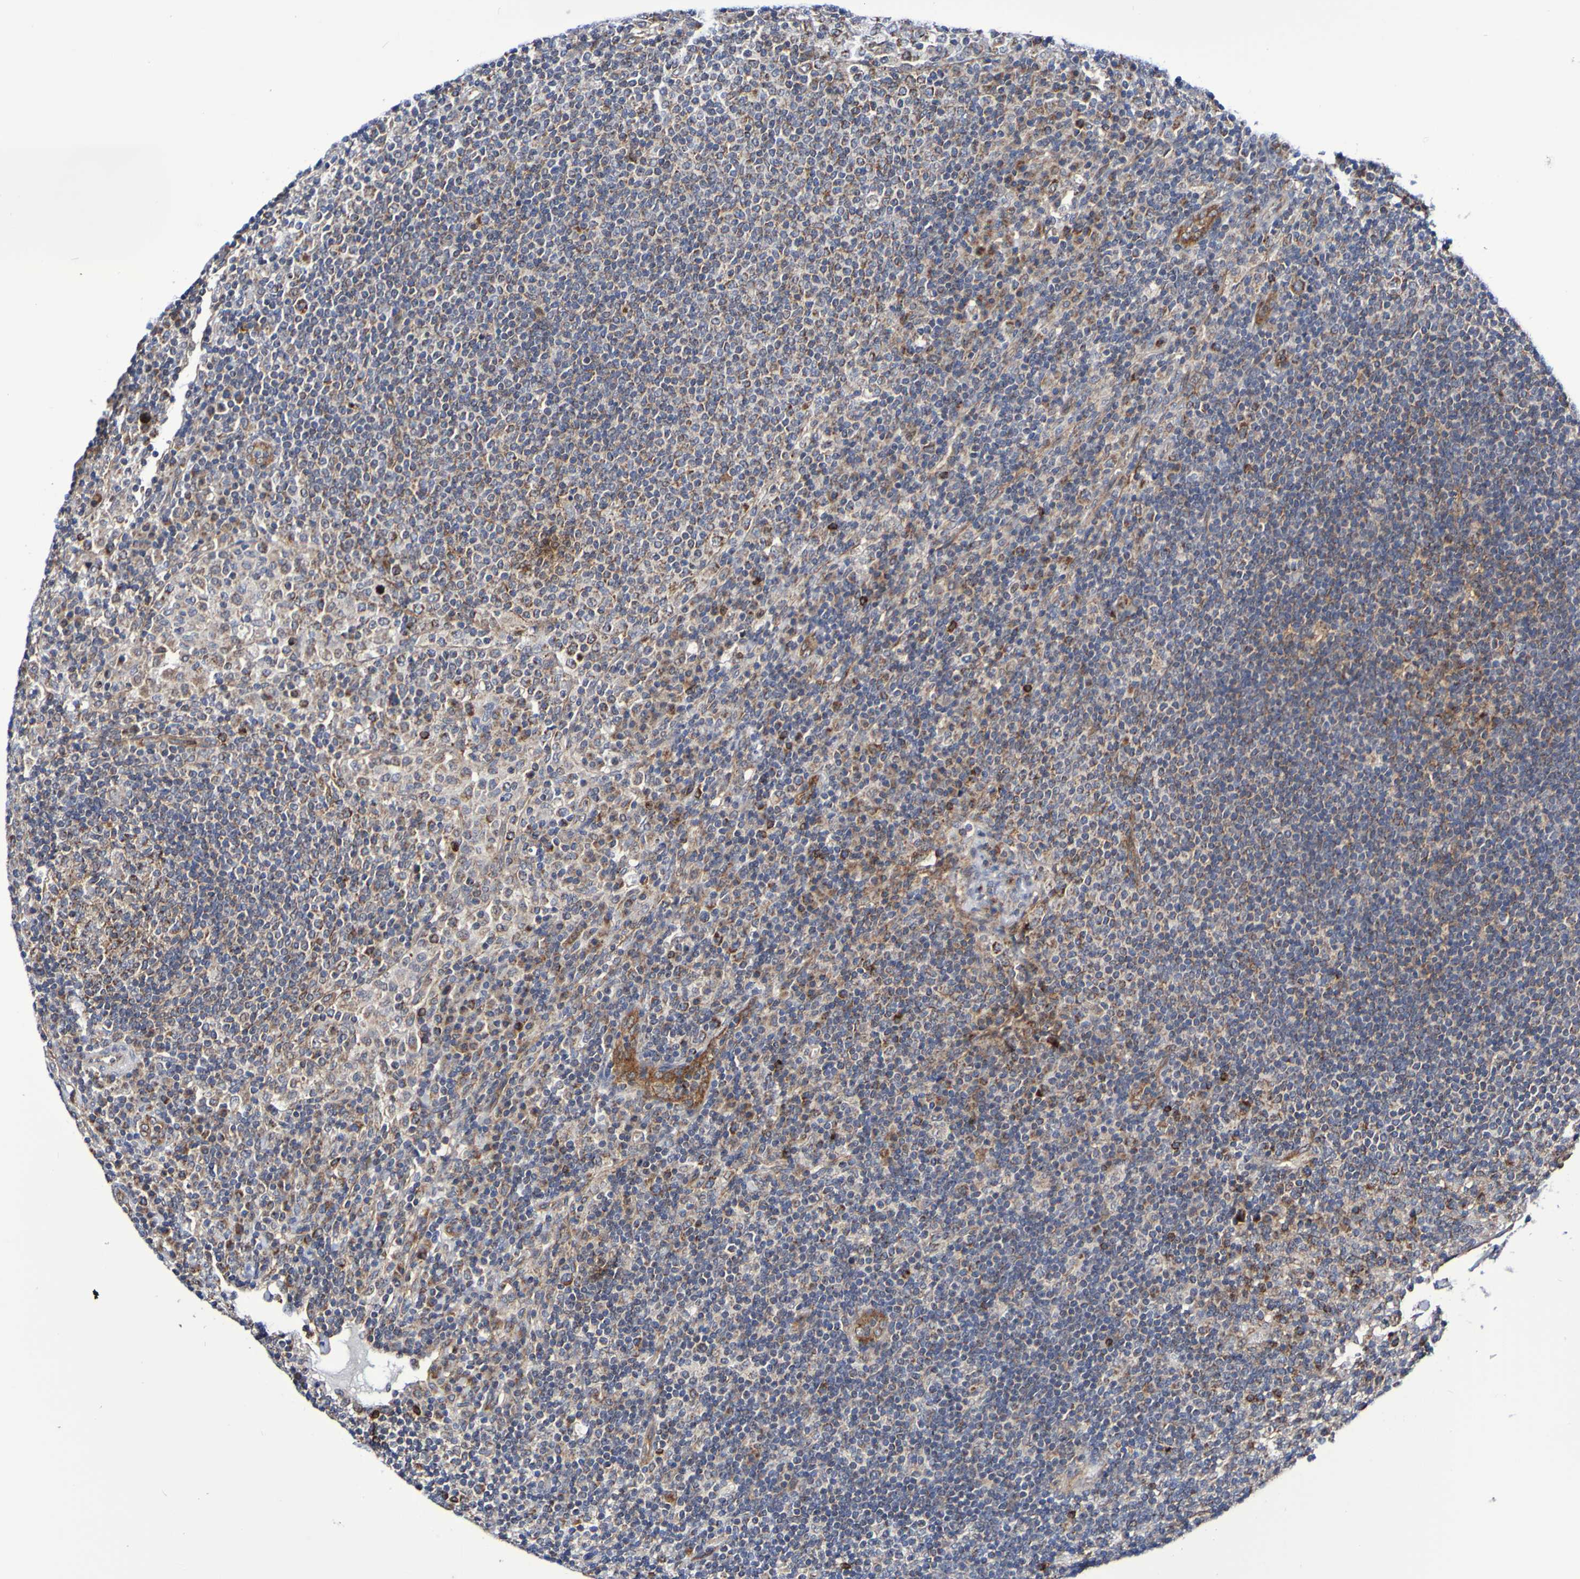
{"staining": {"intensity": "moderate", "quantity": "25%-75%", "location": "cytoplasmic/membranous"}, "tissue": "lymph node", "cell_type": "Germinal center cells", "image_type": "normal", "snomed": [{"axis": "morphology", "description": "Normal tissue, NOS"}, {"axis": "topography", "description": "Lymph node"}], "caption": "Immunohistochemical staining of normal human lymph node demonstrates moderate cytoplasmic/membranous protein staining in about 25%-75% of germinal center cells. (Stains: DAB in brown, nuclei in blue, Microscopy: brightfield microscopy at high magnification).", "gene": "GJB1", "patient": {"sex": "female", "age": 53}}